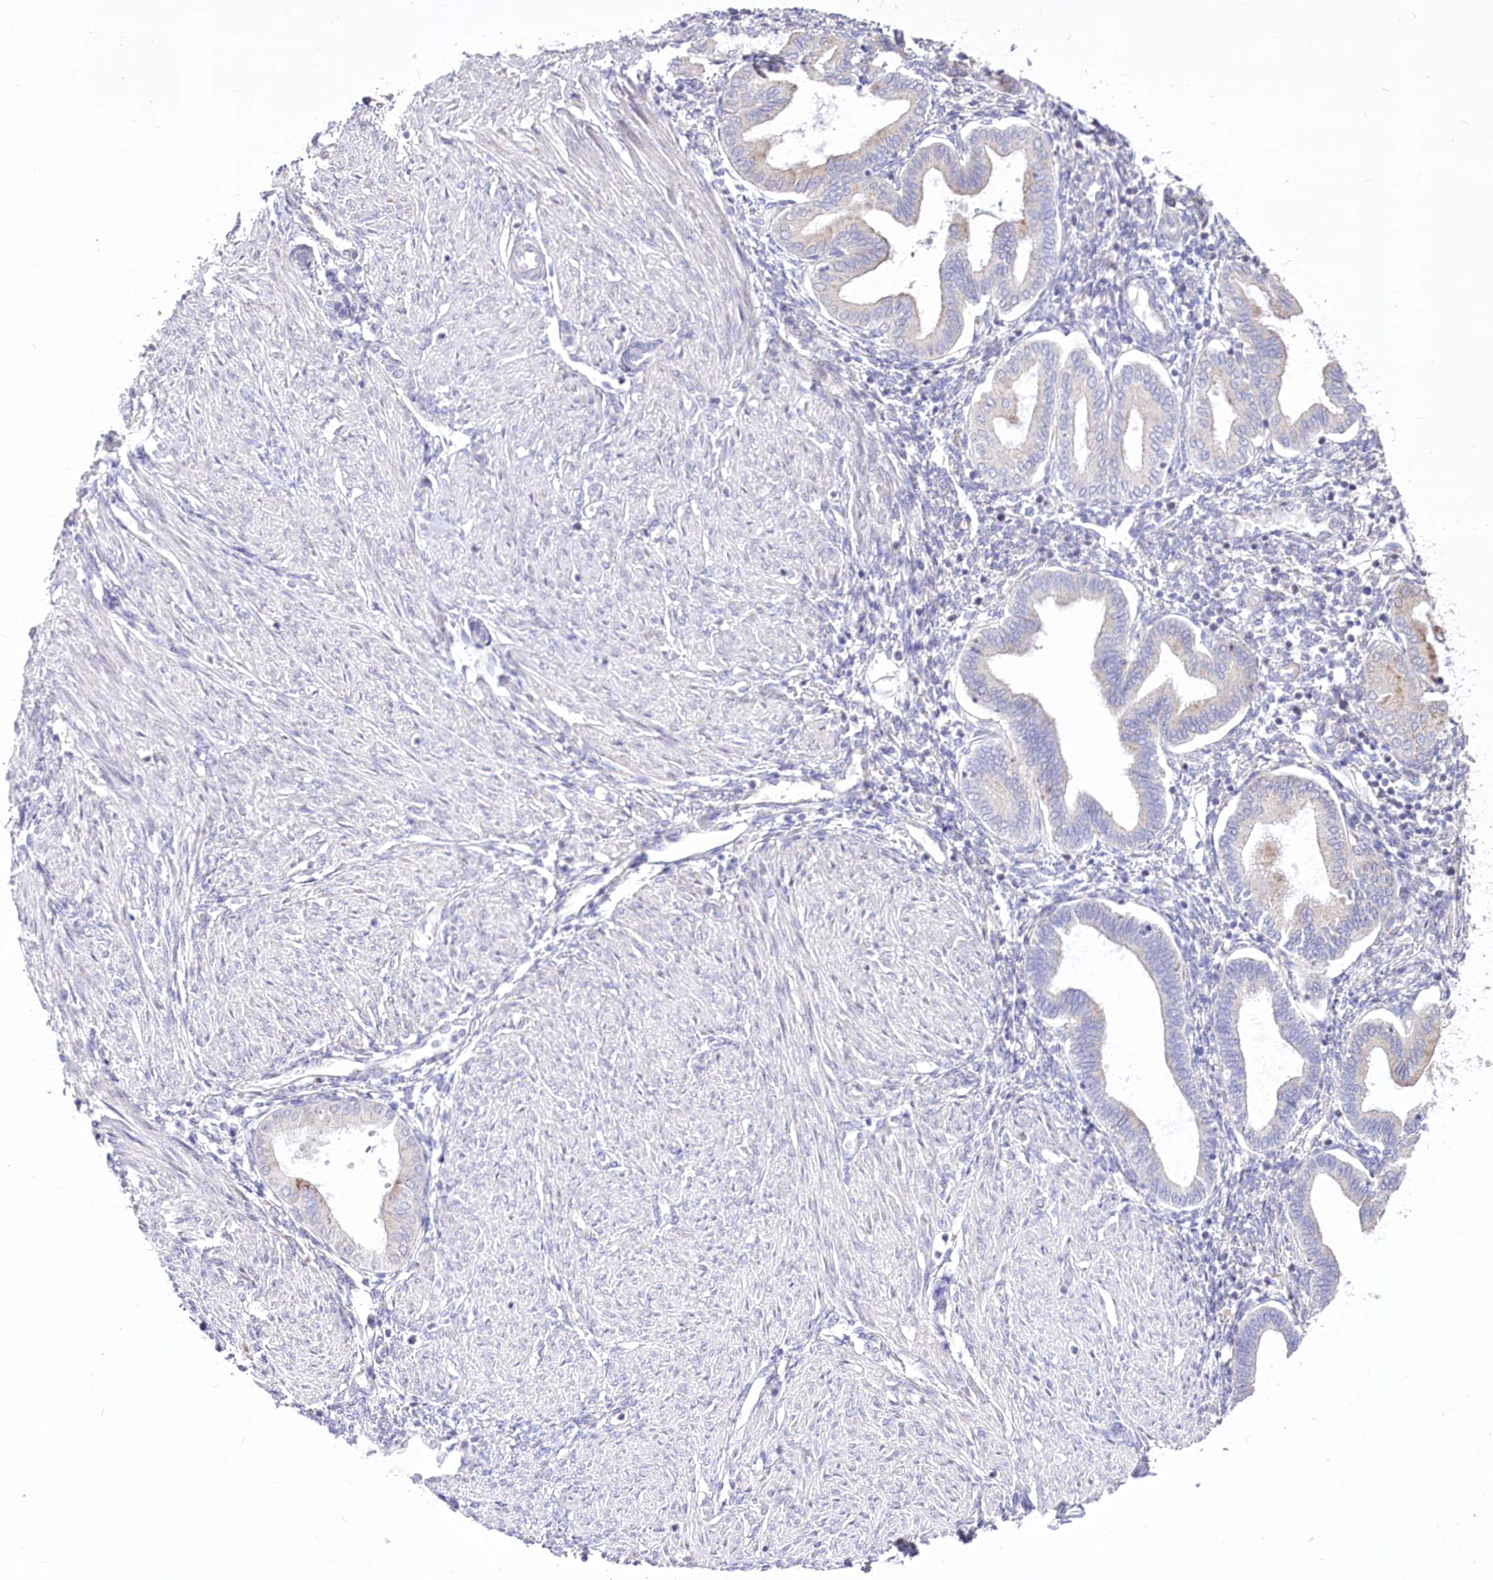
{"staining": {"intensity": "negative", "quantity": "none", "location": "none"}, "tissue": "endometrium", "cell_type": "Cells in endometrial stroma", "image_type": "normal", "snomed": [{"axis": "morphology", "description": "Normal tissue, NOS"}, {"axis": "topography", "description": "Endometrium"}], "caption": "Immunohistochemistry histopathology image of benign human endometrium stained for a protein (brown), which reveals no staining in cells in endometrial stroma.", "gene": "STT3B", "patient": {"sex": "female", "age": 53}}